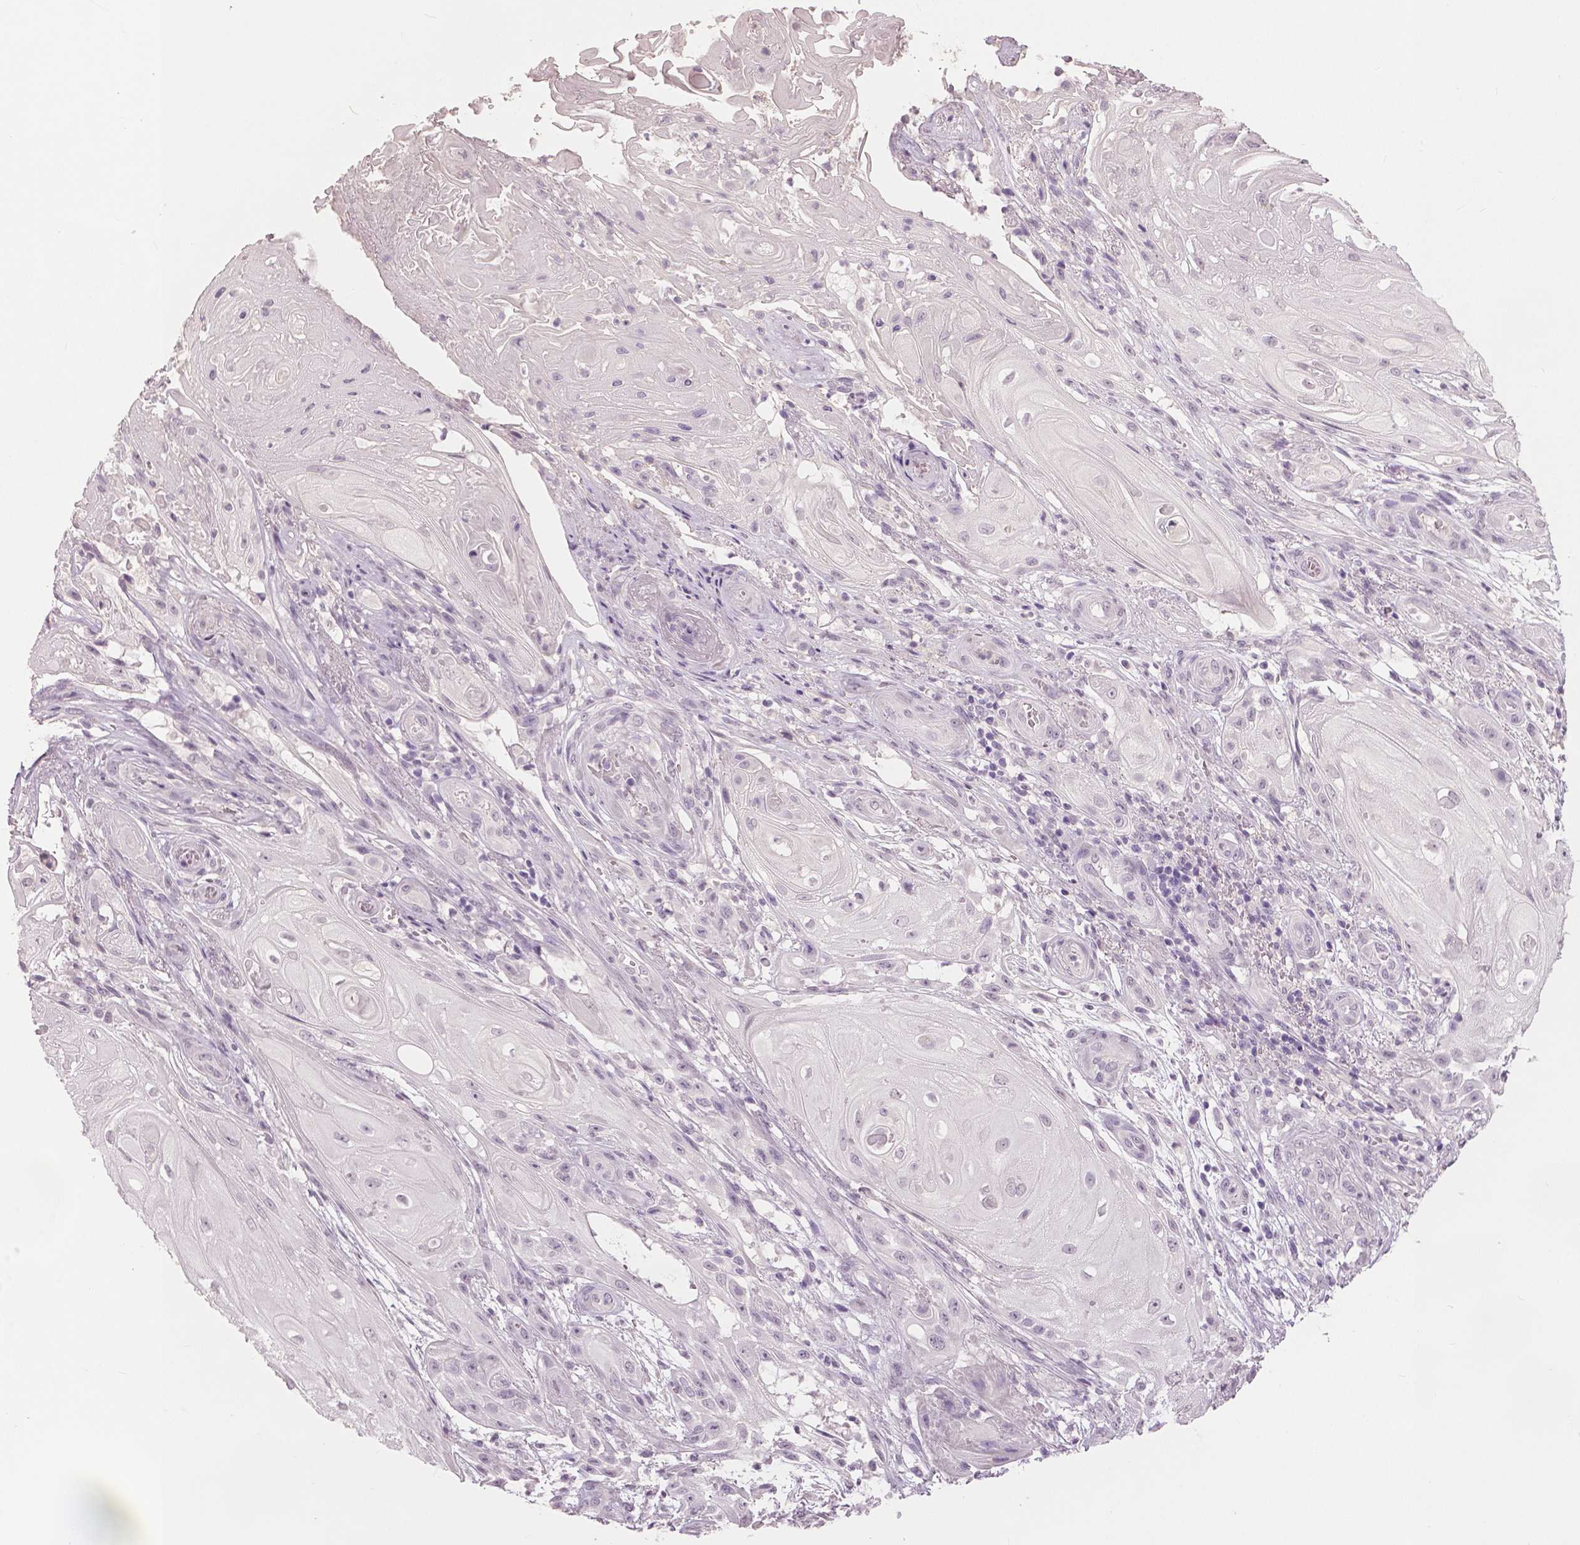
{"staining": {"intensity": "negative", "quantity": "none", "location": "none"}, "tissue": "skin cancer", "cell_type": "Tumor cells", "image_type": "cancer", "snomed": [{"axis": "morphology", "description": "Squamous cell carcinoma, NOS"}, {"axis": "topography", "description": "Skin"}], "caption": "The micrograph displays no significant staining in tumor cells of skin squamous cell carcinoma.", "gene": "NECAB1", "patient": {"sex": "male", "age": 62}}